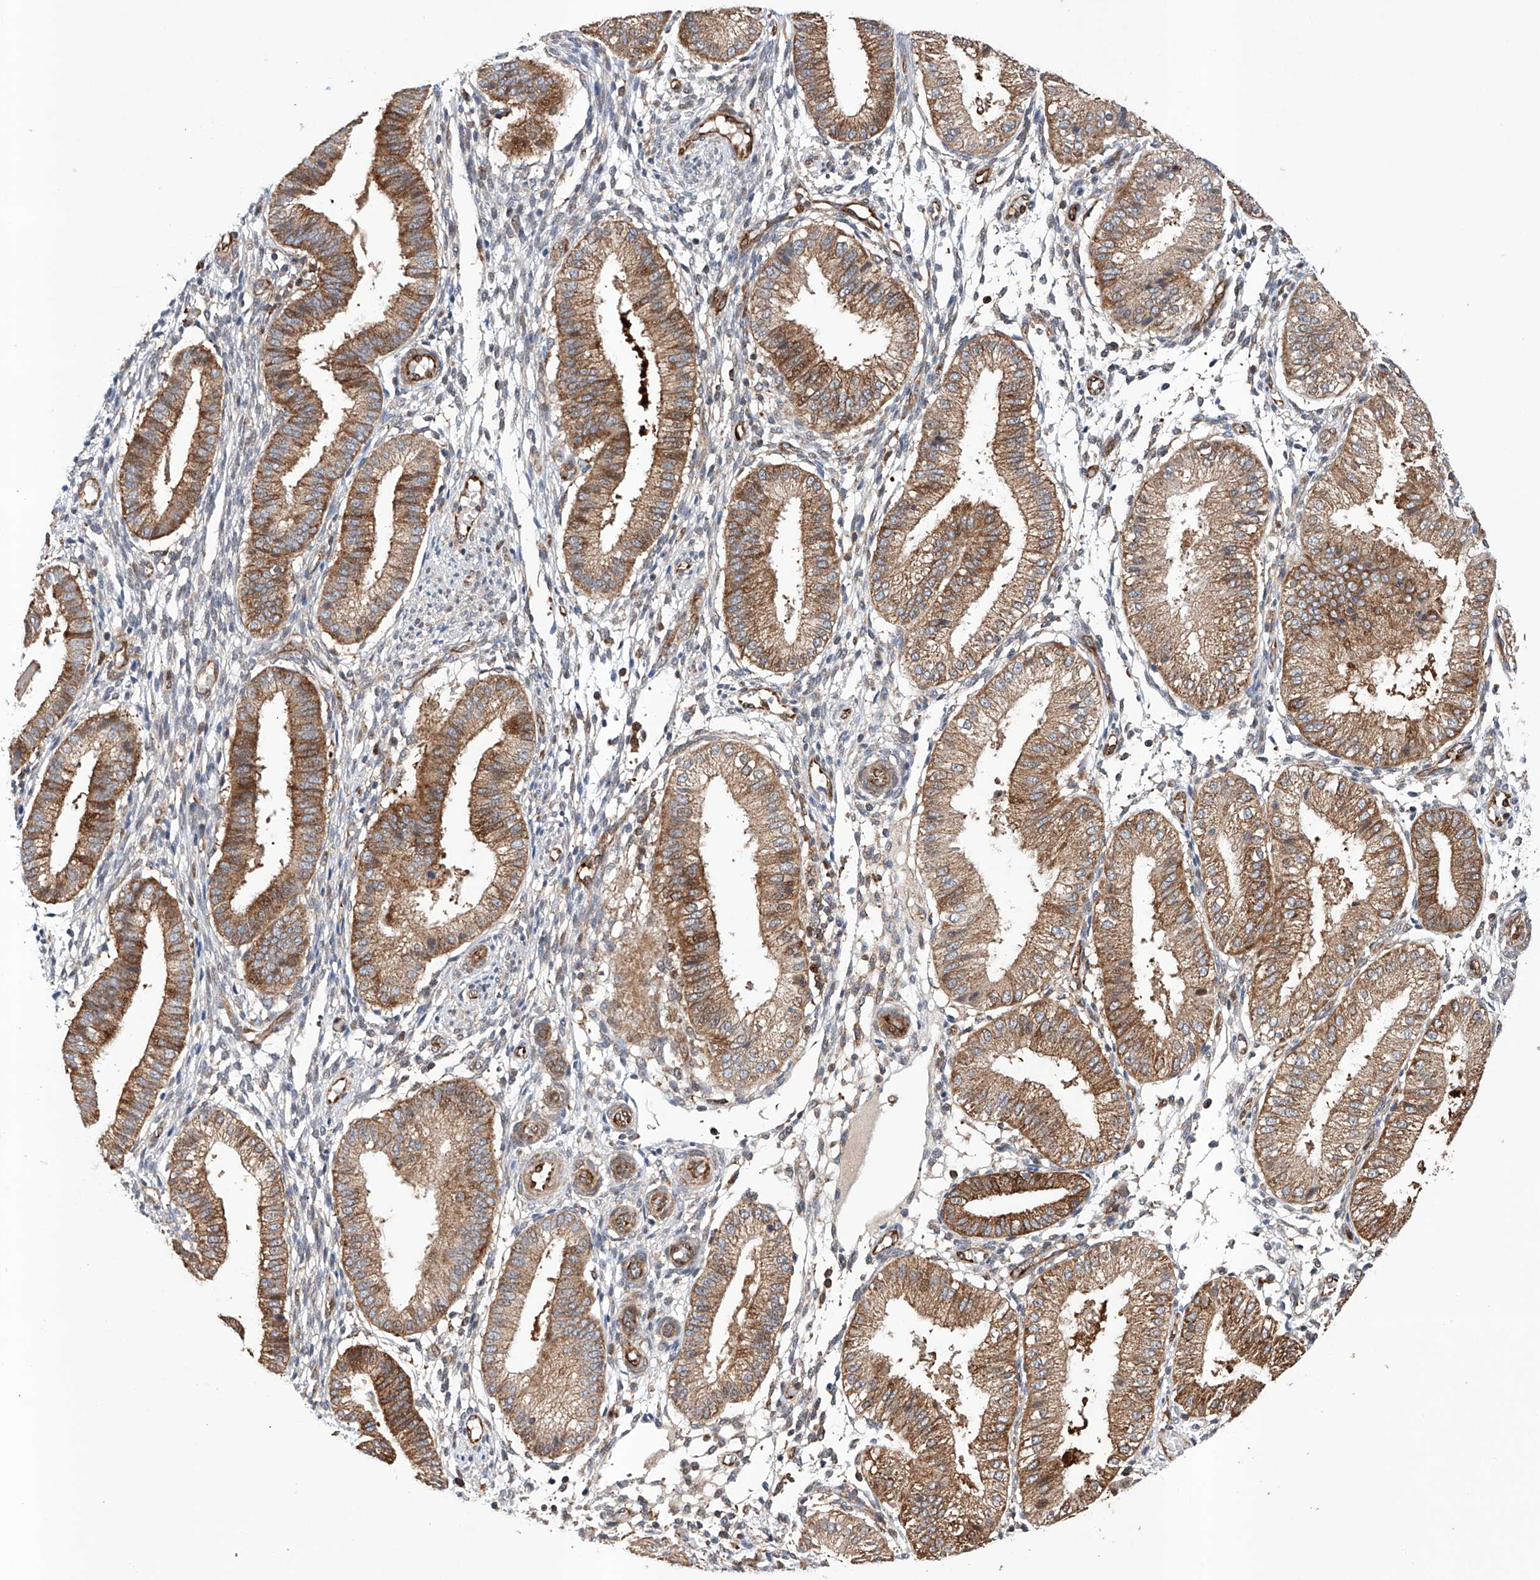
{"staining": {"intensity": "weak", "quantity": "25%-75%", "location": "cytoplasmic/membranous"}, "tissue": "endometrium", "cell_type": "Cells in endometrial stroma", "image_type": "normal", "snomed": [{"axis": "morphology", "description": "Normal tissue, NOS"}, {"axis": "topography", "description": "Endometrium"}], "caption": "IHC photomicrograph of benign endometrium stained for a protein (brown), which displays low levels of weak cytoplasmic/membranous staining in approximately 25%-75% of cells in endometrial stroma.", "gene": "TIMM23", "patient": {"sex": "female", "age": 39}}